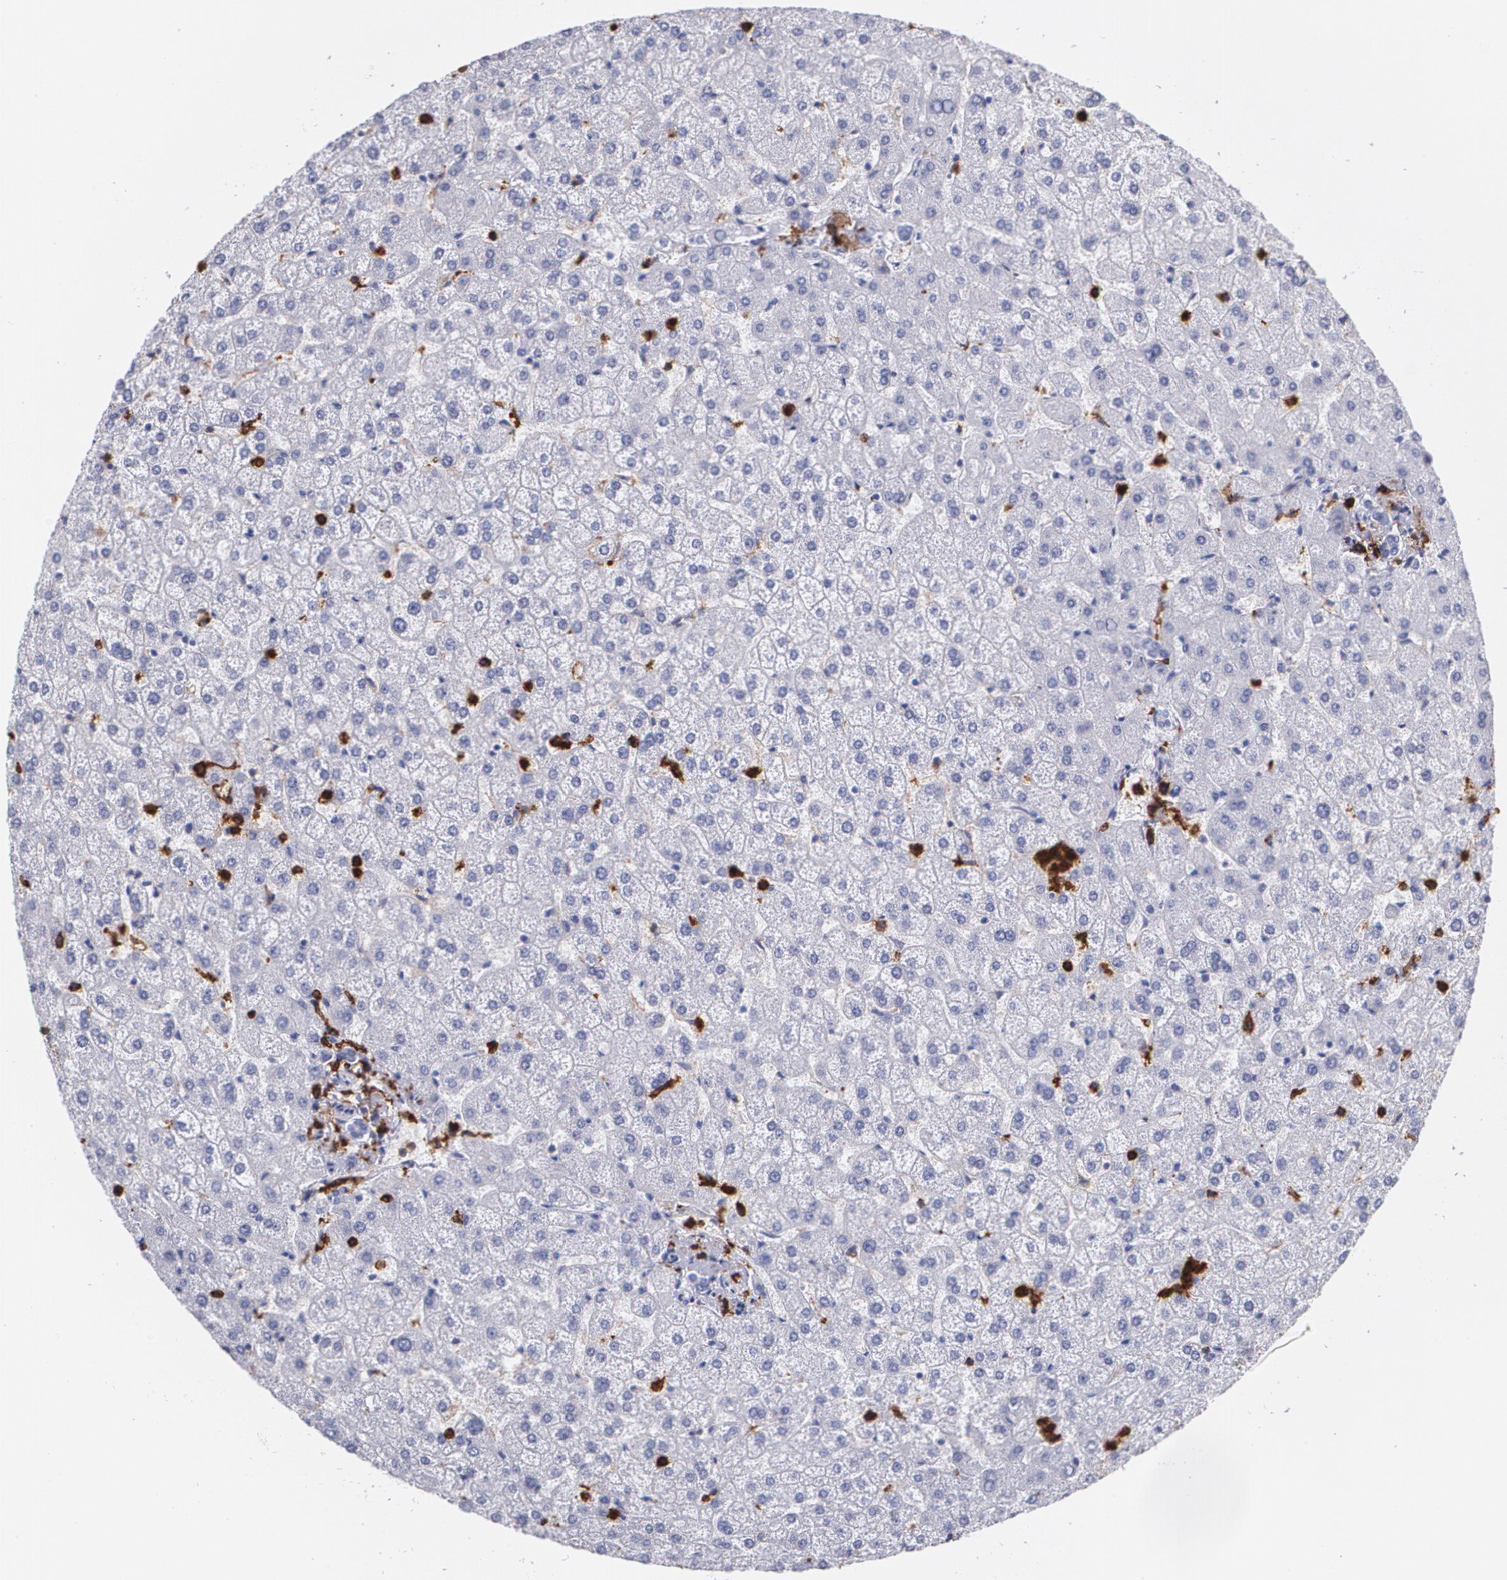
{"staining": {"intensity": "negative", "quantity": "none", "location": "none"}, "tissue": "liver", "cell_type": "Cholangiocytes", "image_type": "normal", "snomed": [{"axis": "morphology", "description": "Normal tissue, NOS"}, {"axis": "topography", "description": "Liver"}], "caption": "IHC image of unremarkable human liver stained for a protein (brown), which displays no expression in cholangiocytes.", "gene": "PTPRC", "patient": {"sex": "female", "age": 32}}